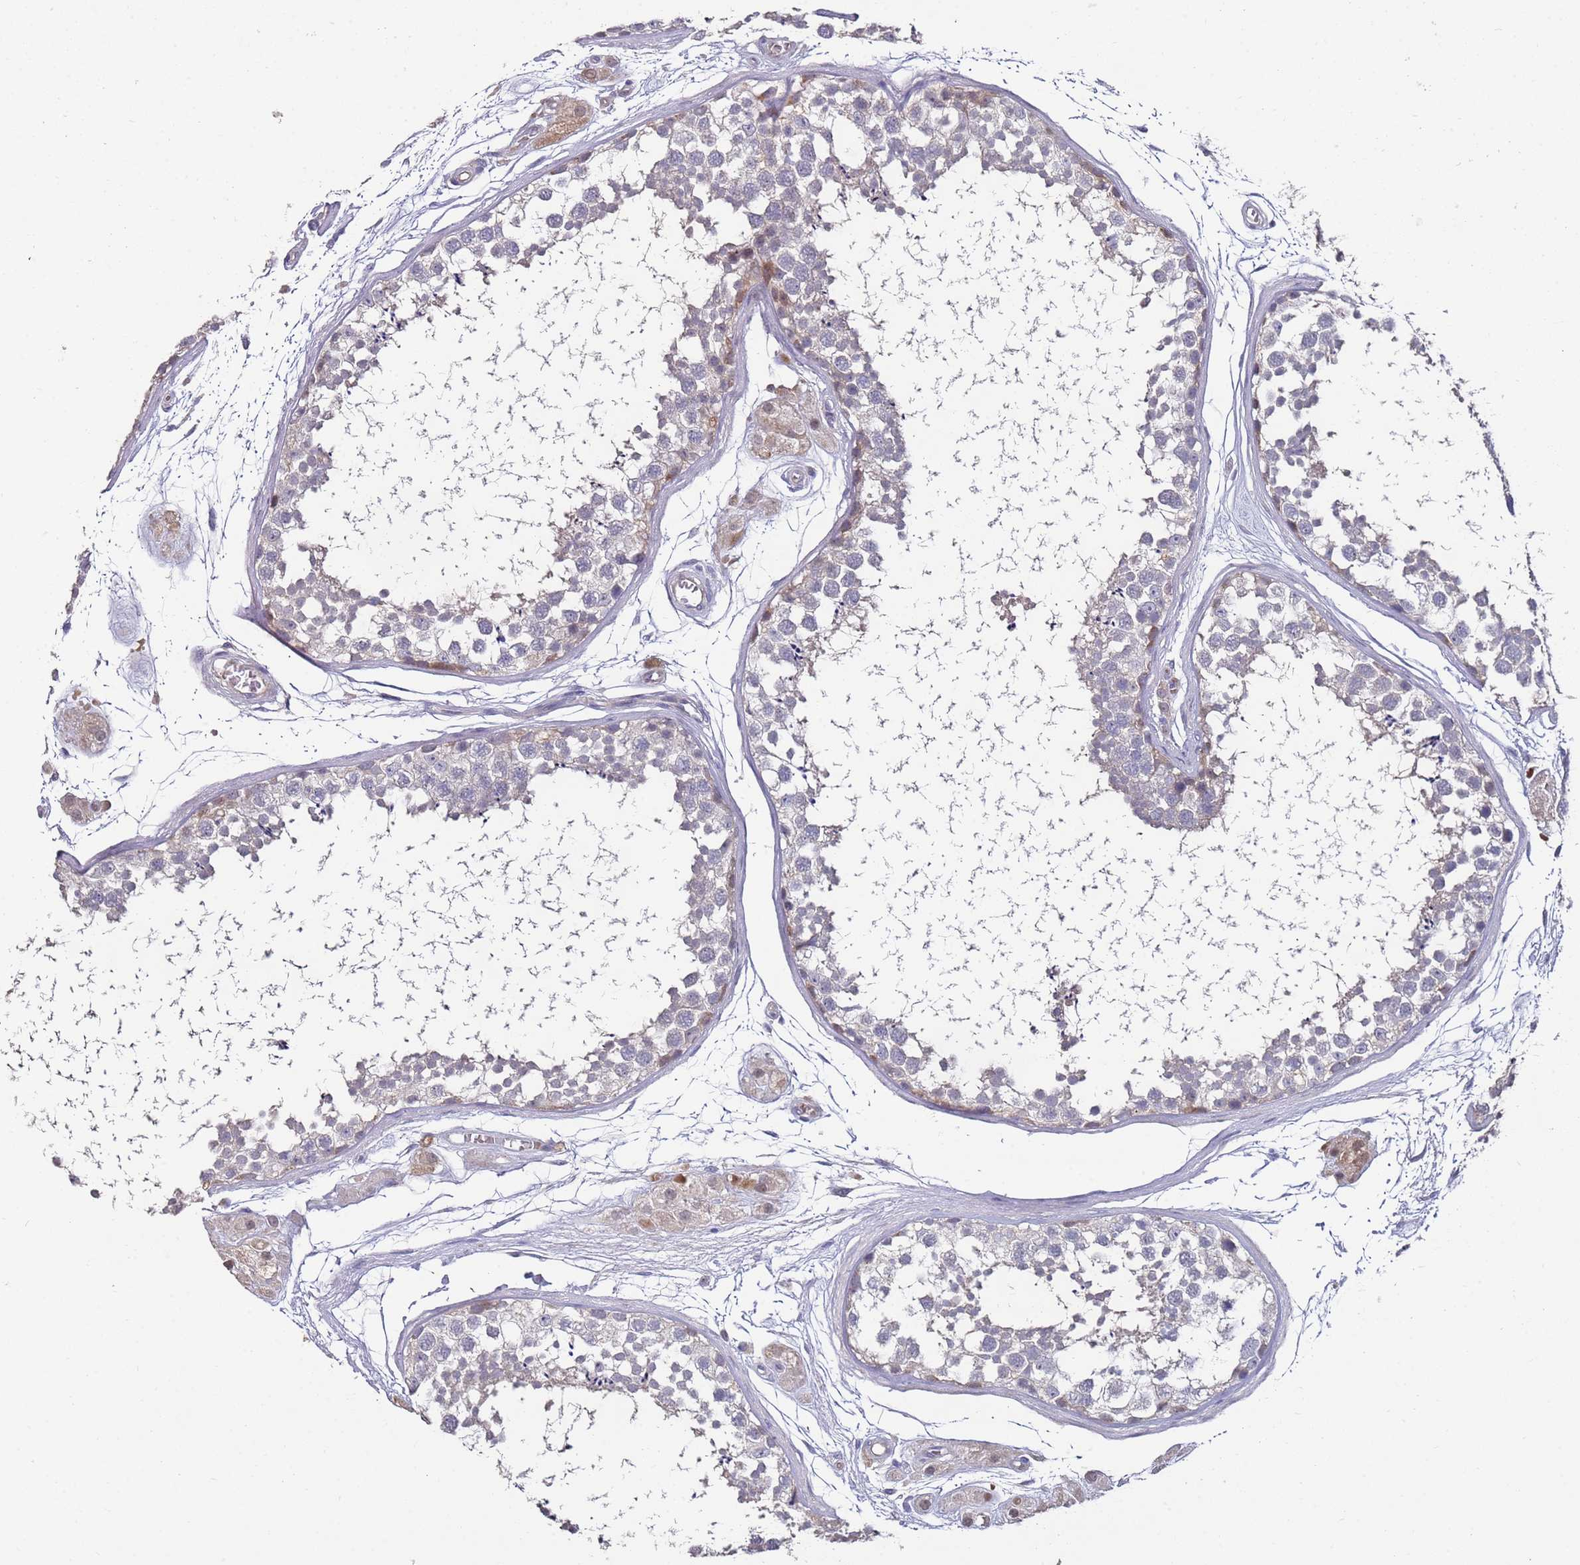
{"staining": {"intensity": "moderate", "quantity": "<25%", "location": "cytoplasmic/membranous"}, "tissue": "testis", "cell_type": "Cells in seminiferous ducts", "image_type": "normal", "snomed": [{"axis": "morphology", "description": "Normal tissue, NOS"}, {"axis": "topography", "description": "Testis"}], "caption": "IHC histopathology image of normal human testis stained for a protein (brown), which exhibits low levels of moderate cytoplasmic/membranous staining in about <25% of cells in seminiferous ducts.", "gene": "LACC1", "patient": {"sex": "male", "age": 56}}